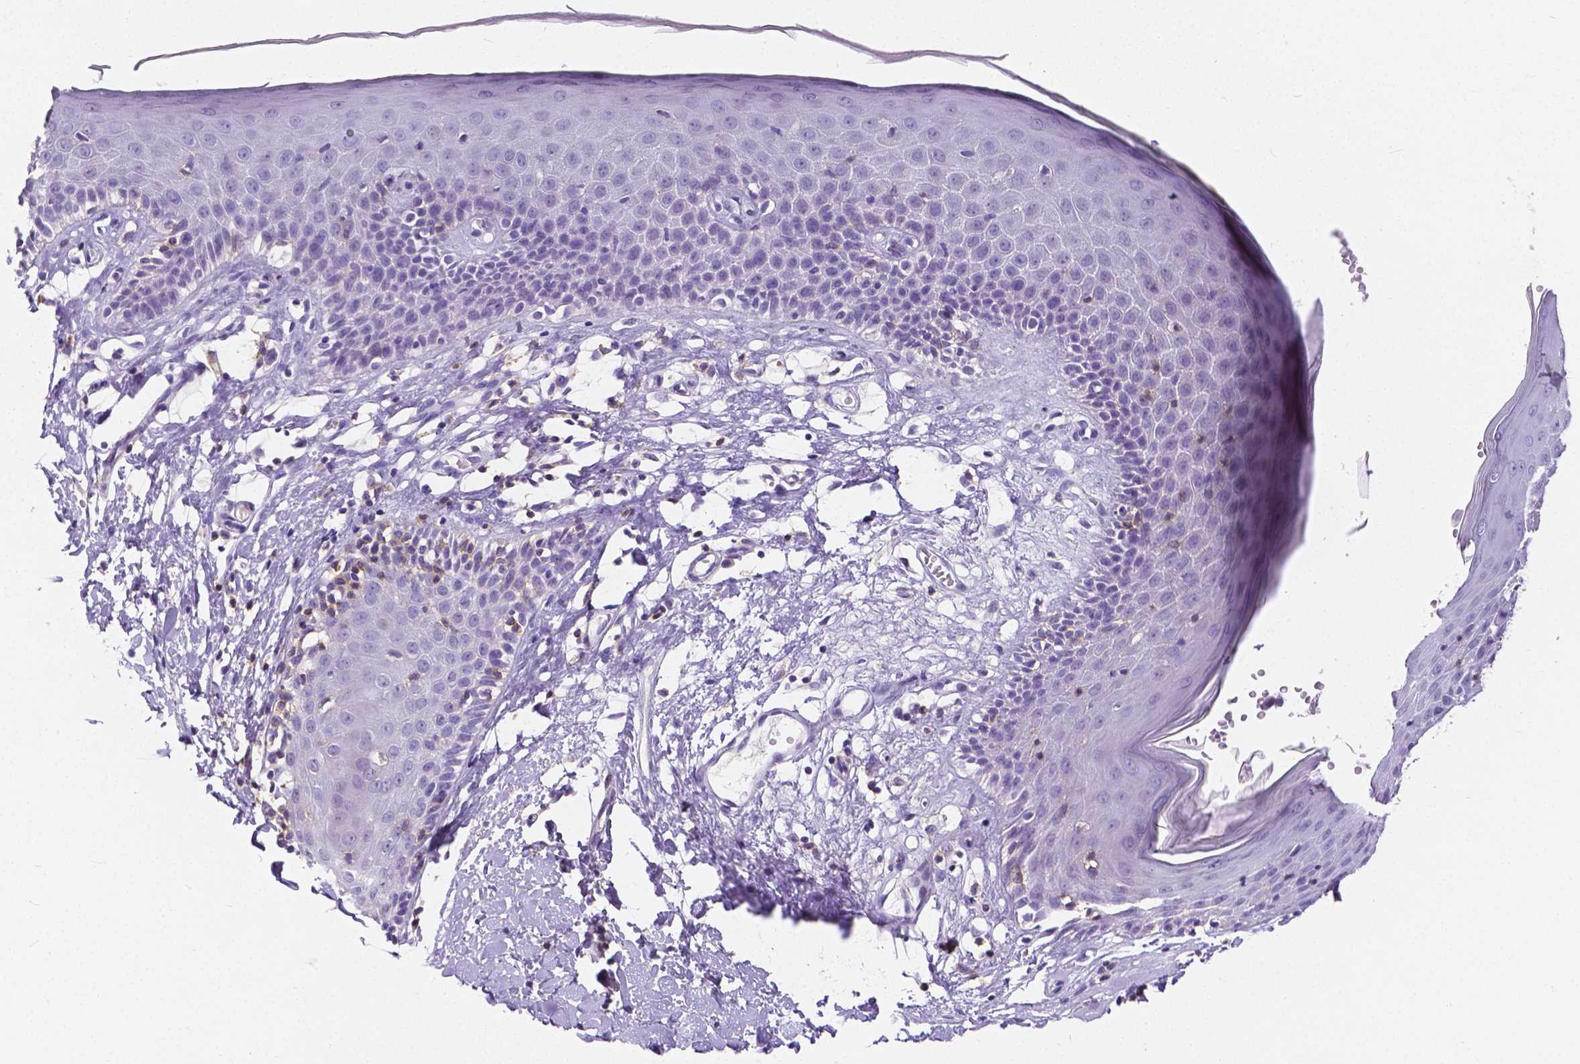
{"staining": {"intensity": "negative", "quantity": "none", "location": "none"}, "tissue": "skin", "cell_type": "Epidermal cells", "image_type": "normal", "snomed": [{"axis": "morphology", "description": "Normal tissue, NOS"}, {"axis": "topography", "description": "Vulva"}], "caption": "Immunohistochemical staining of unremarkable human skin exhibits no significant expression in epidermal cells. (DAB (3,3'-diaminobenzidine) immunohistochemistry with hematoxylin counter stain).", "gene": "CD4", "patient": {"sex": "female", "age": 68}}